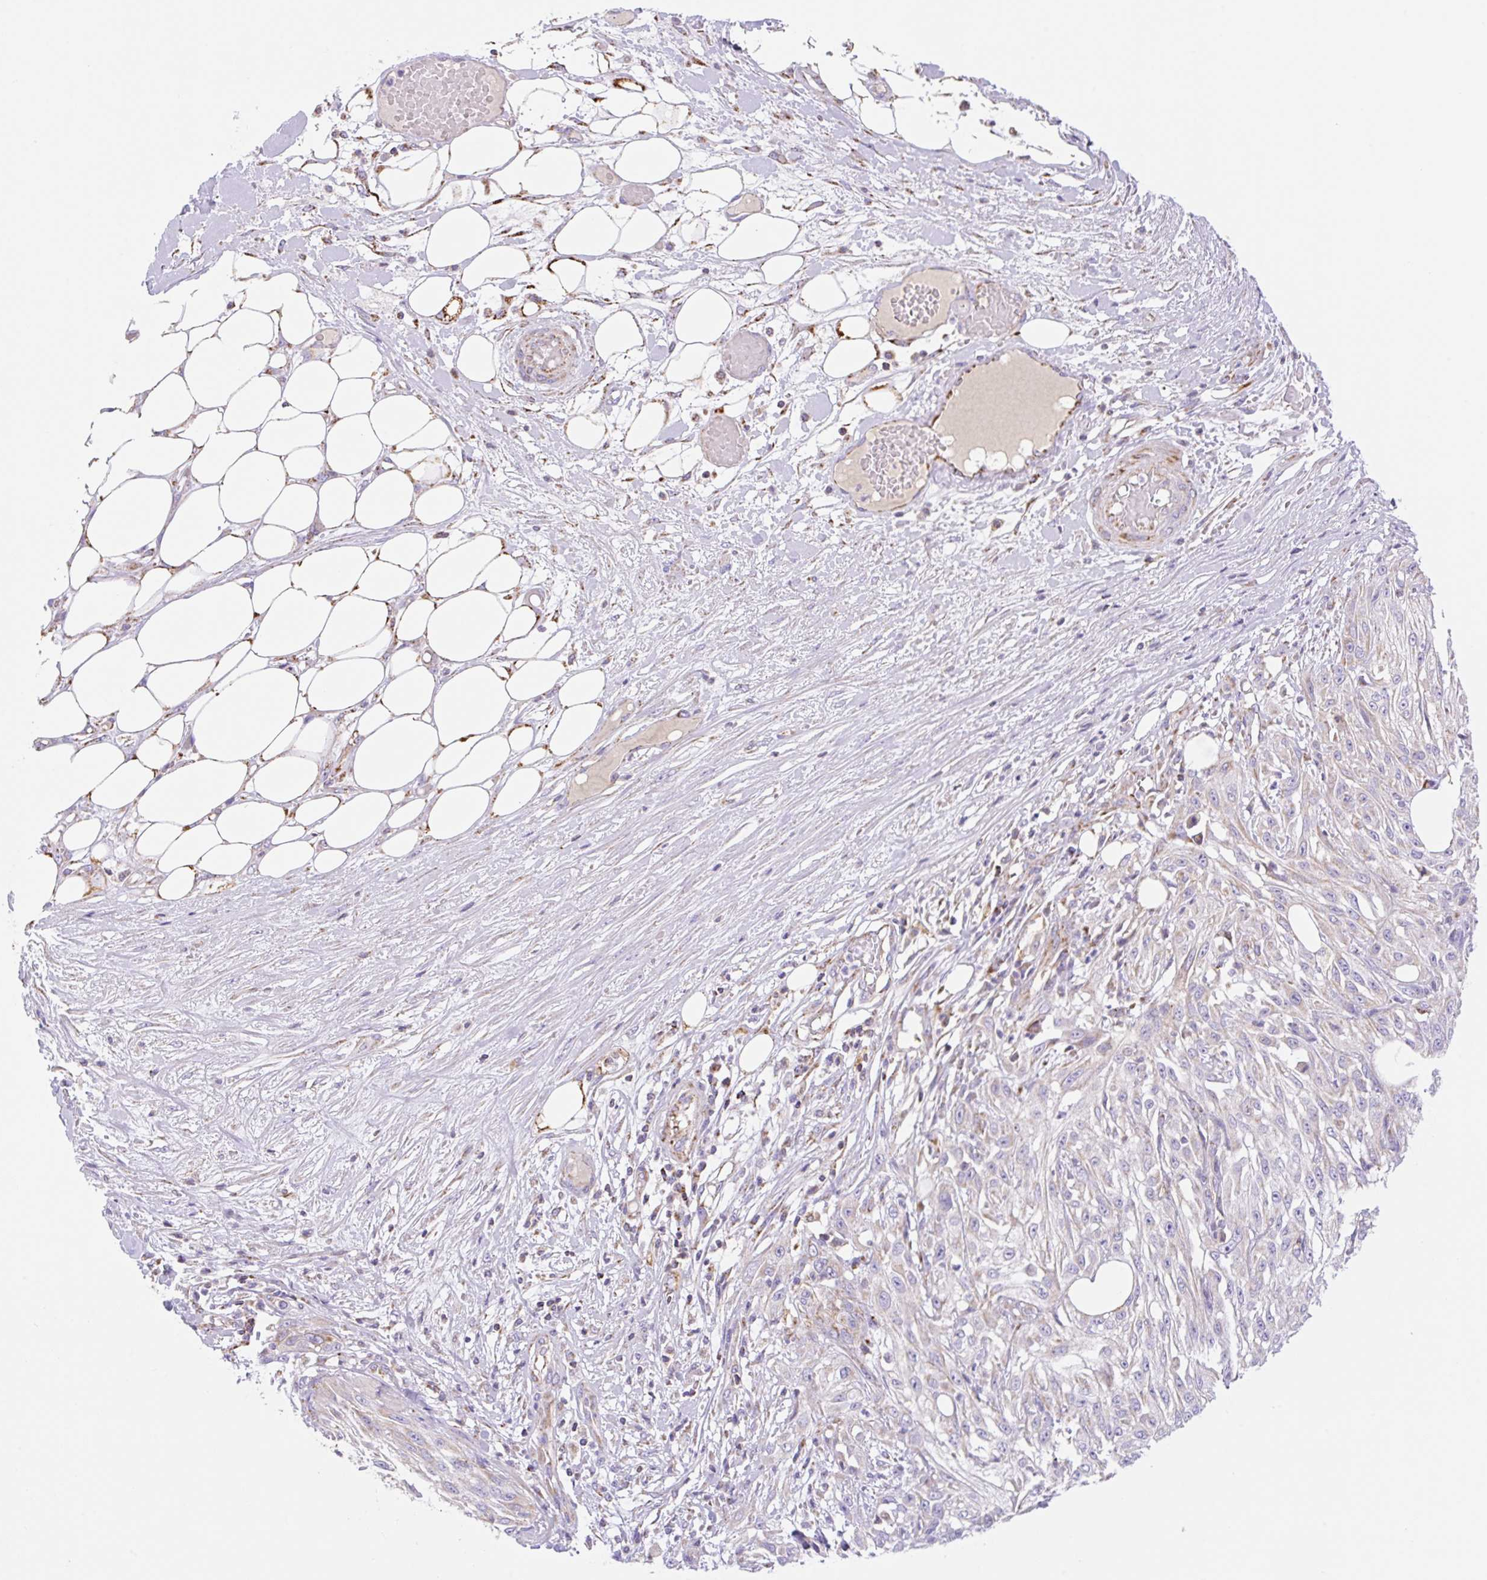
{"staining": {"intensity": "moderate", "quantity": "<25%", "location": "cytoplasmic/membranous"}, "tissue": "skin cancer", "cell_type": "Tumor cells", "image_type": "cancer", "snomed": [{"axis": "morphology", "description": "Squamous cell carcinoma, NOS"}, {"axis": "morphology", "description": "Squamous cell carcinoma, metastatic, NOS"}, {"axis": "topography", "description": "Skin"}, {"axis": "topography", "description": "Lymph node"}], "caption": "Squamous cell carcinoma (skin) stained with IHC reveals moderate cytoplasmic/membranous expression in approximately <25% of tumor cells. The protein of interest is stained brown, and the nuclei are stained in blue (DAB IHC with brightfield microscopy, high magnification).", "gene": "ETNK2", "patient": {"sex": "male", "age": 75}}